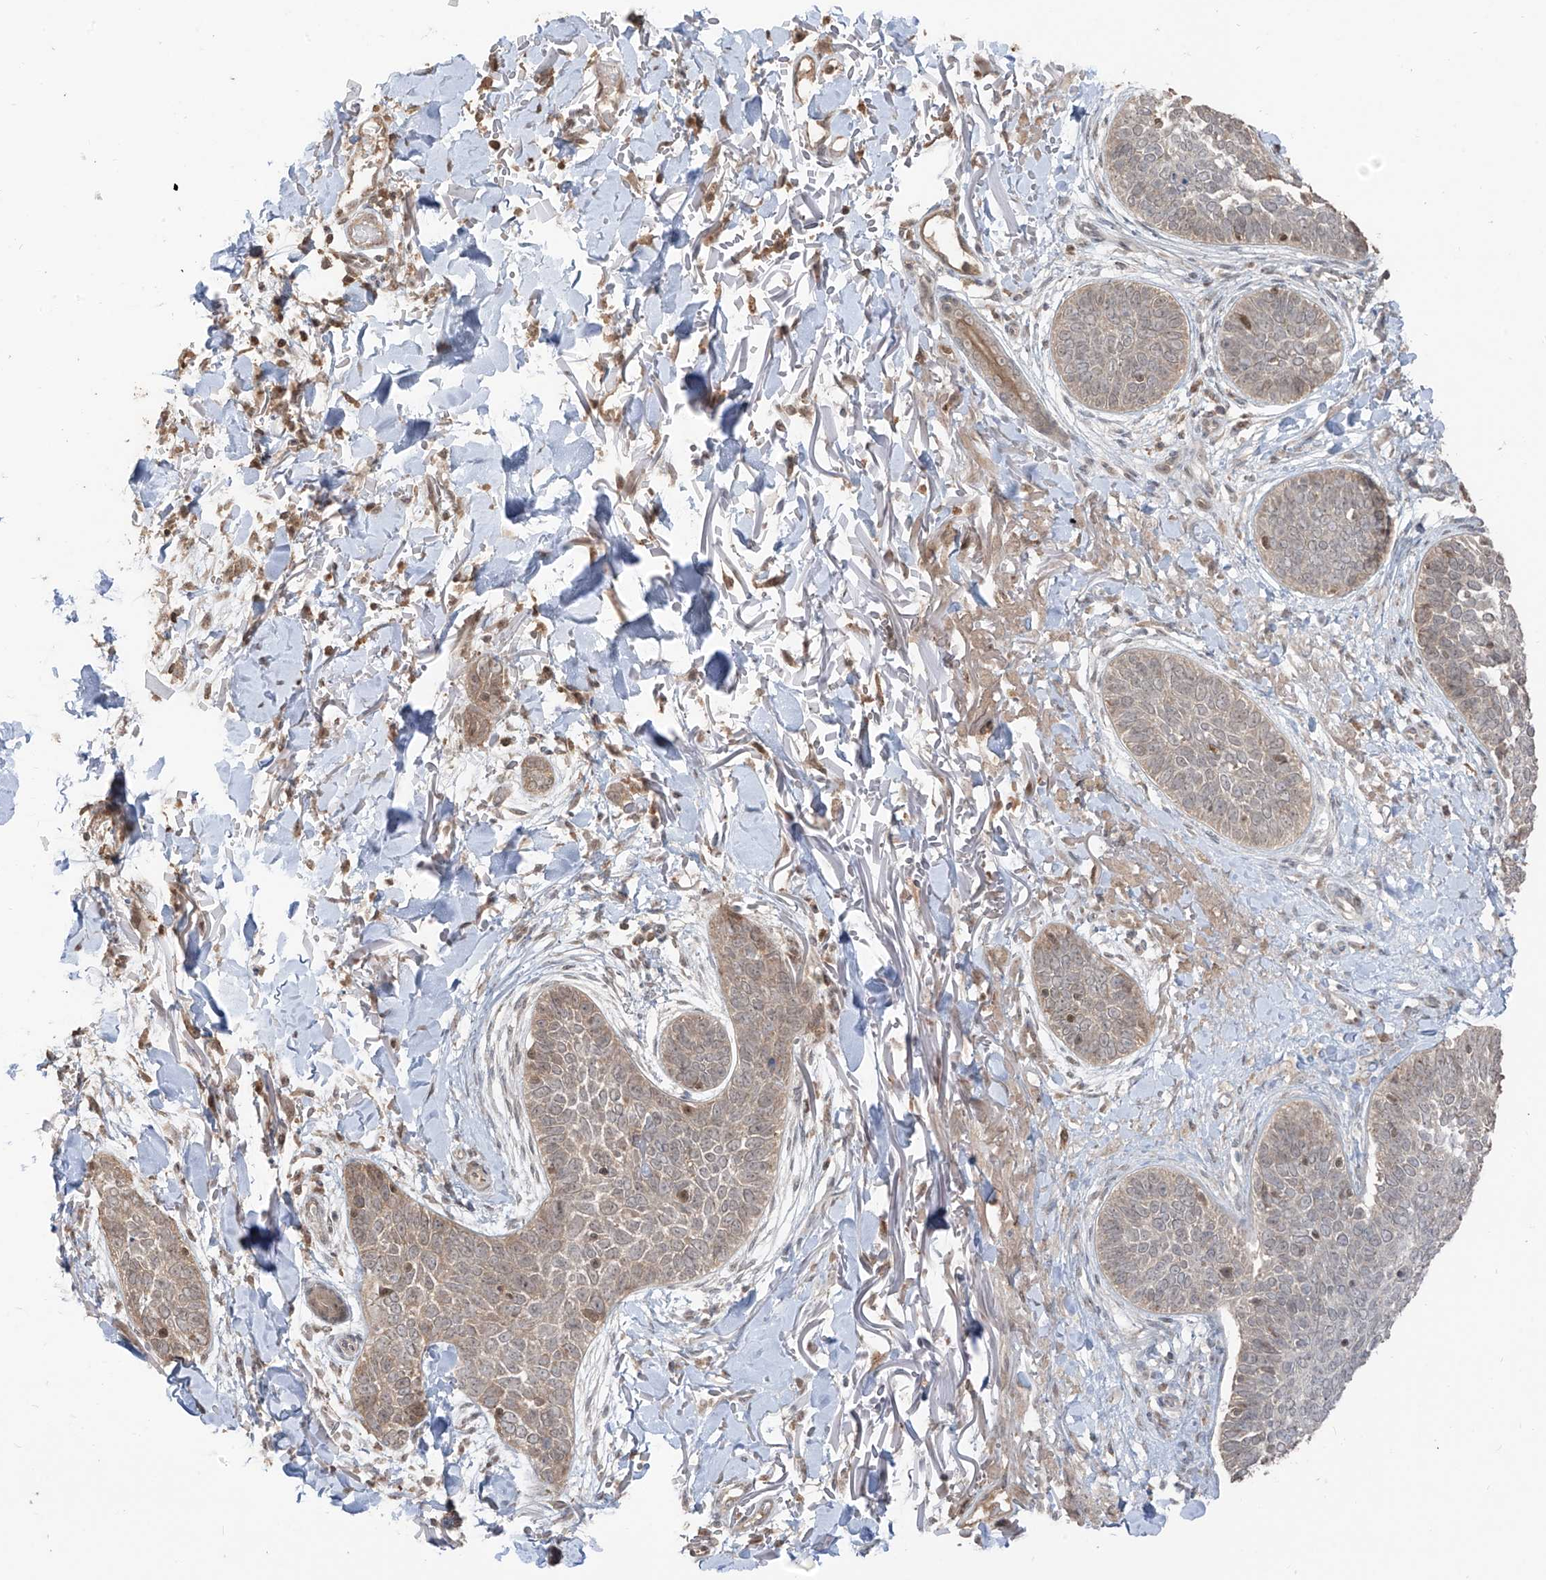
{"staining": {"intensity": "weak", "quantity": "<25%", "location": "cytoplasmic/membranous"}, "tissue": "skin cancer", "cell_type": "Tumor cells", "image_type": "cancer", "snomed": [{"axis": "morphology", "description": "Basal cell carcinoma"}, {"axis": "topography", "description": "Skin"}], "caption": "High power microscopy image of an IHC photomicrograph of skin cancer, revealing no significant positivity in tumor cells.", "gene": "COLGALT2", "patient": {"sex": "male", "age": 85}}